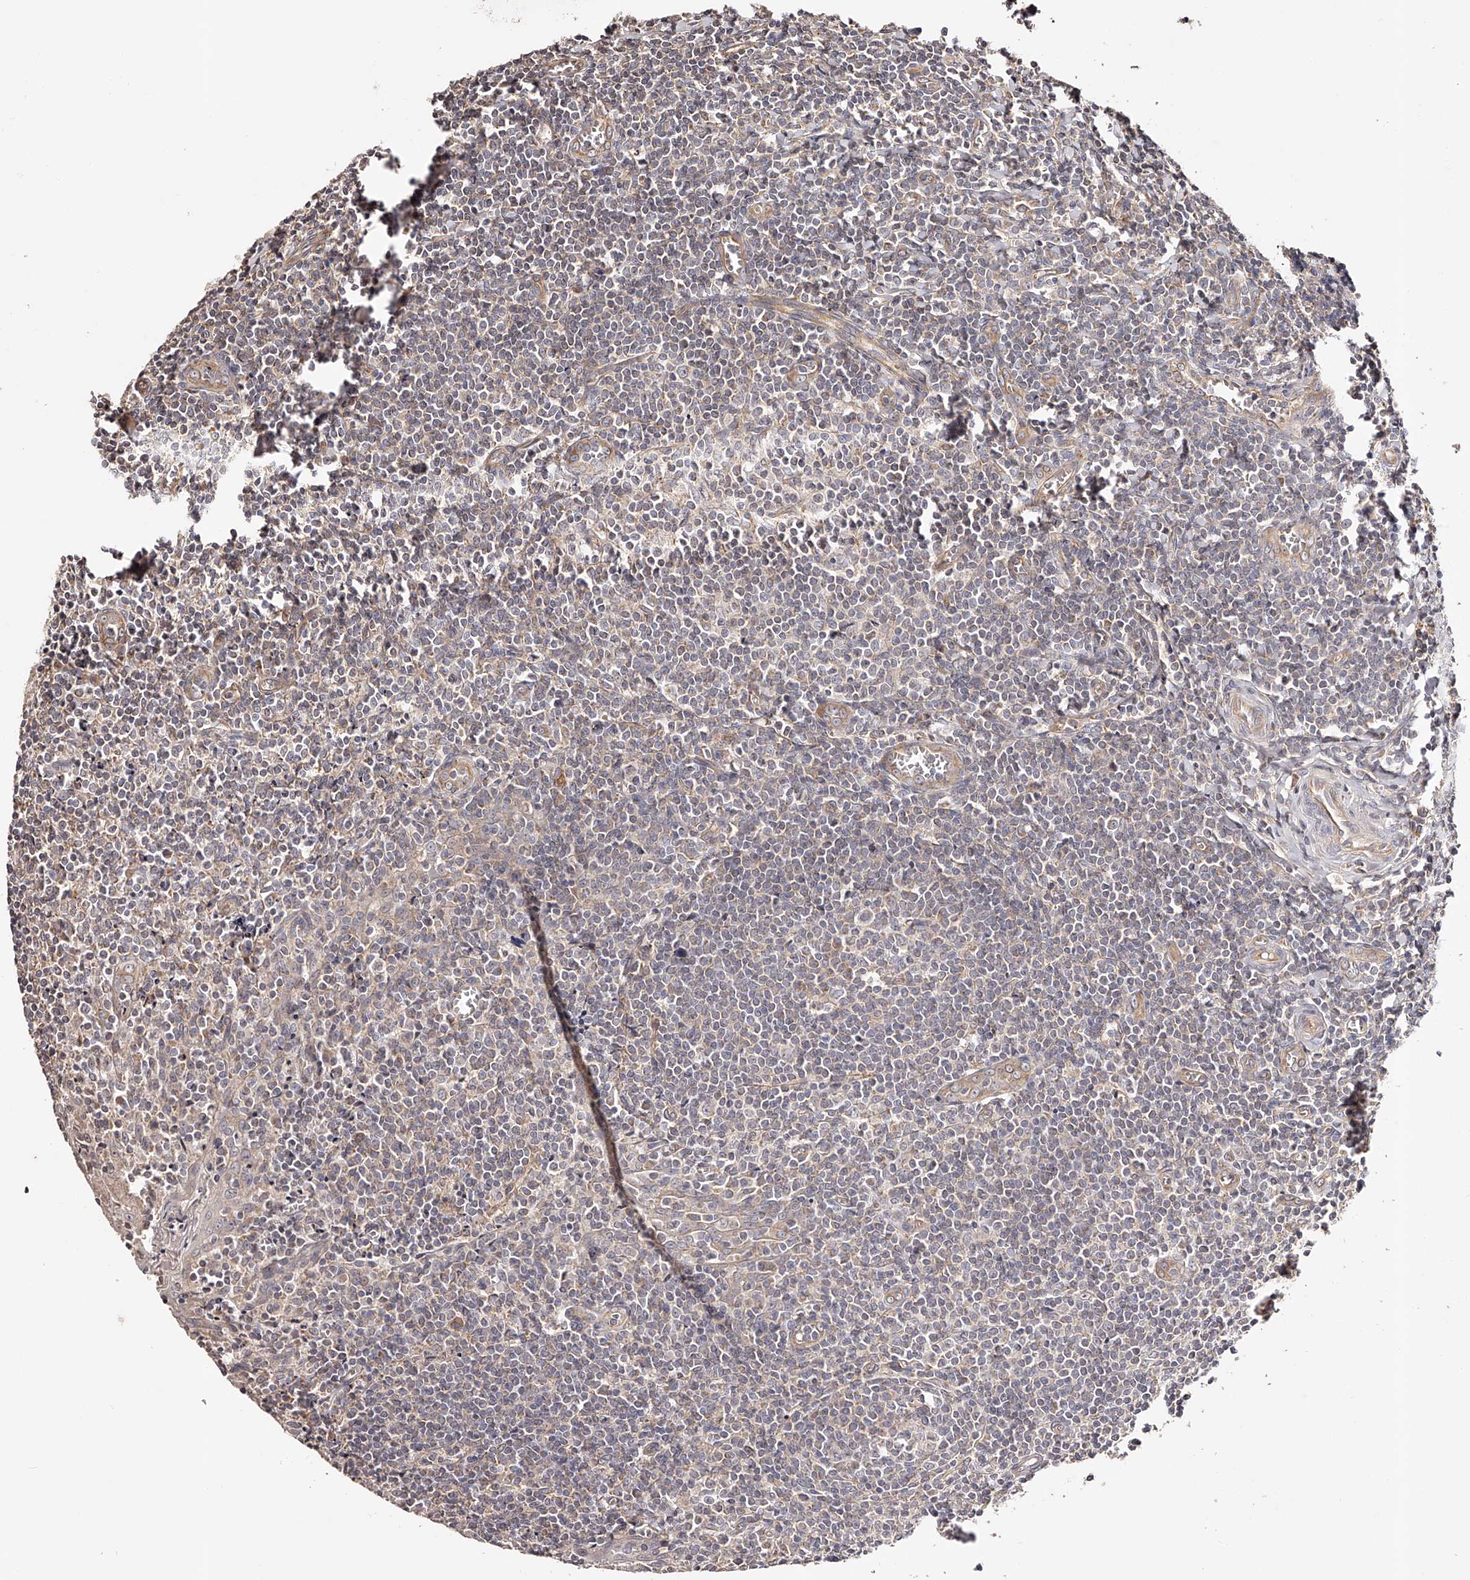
{"staining": {"intensity": "negative", "quantity": "none", "location": "none"}, "tissue": "tonsil", "cell_type": "Germinal center cells", "image_type": "normal", "snomed": [{"axis": "morphology", "description": "Normal tissue, NOS"}, {"axis": "topography", "description": "Tonsil"}], "caption": "IHC micrograph of normal tonsil: tonsil stained with DAB shows no significant protein expression in germinal center cells. (DAB IHC, high magnification).", "gene": "USP21", "patient": {"sex": "male", "age": 27}}